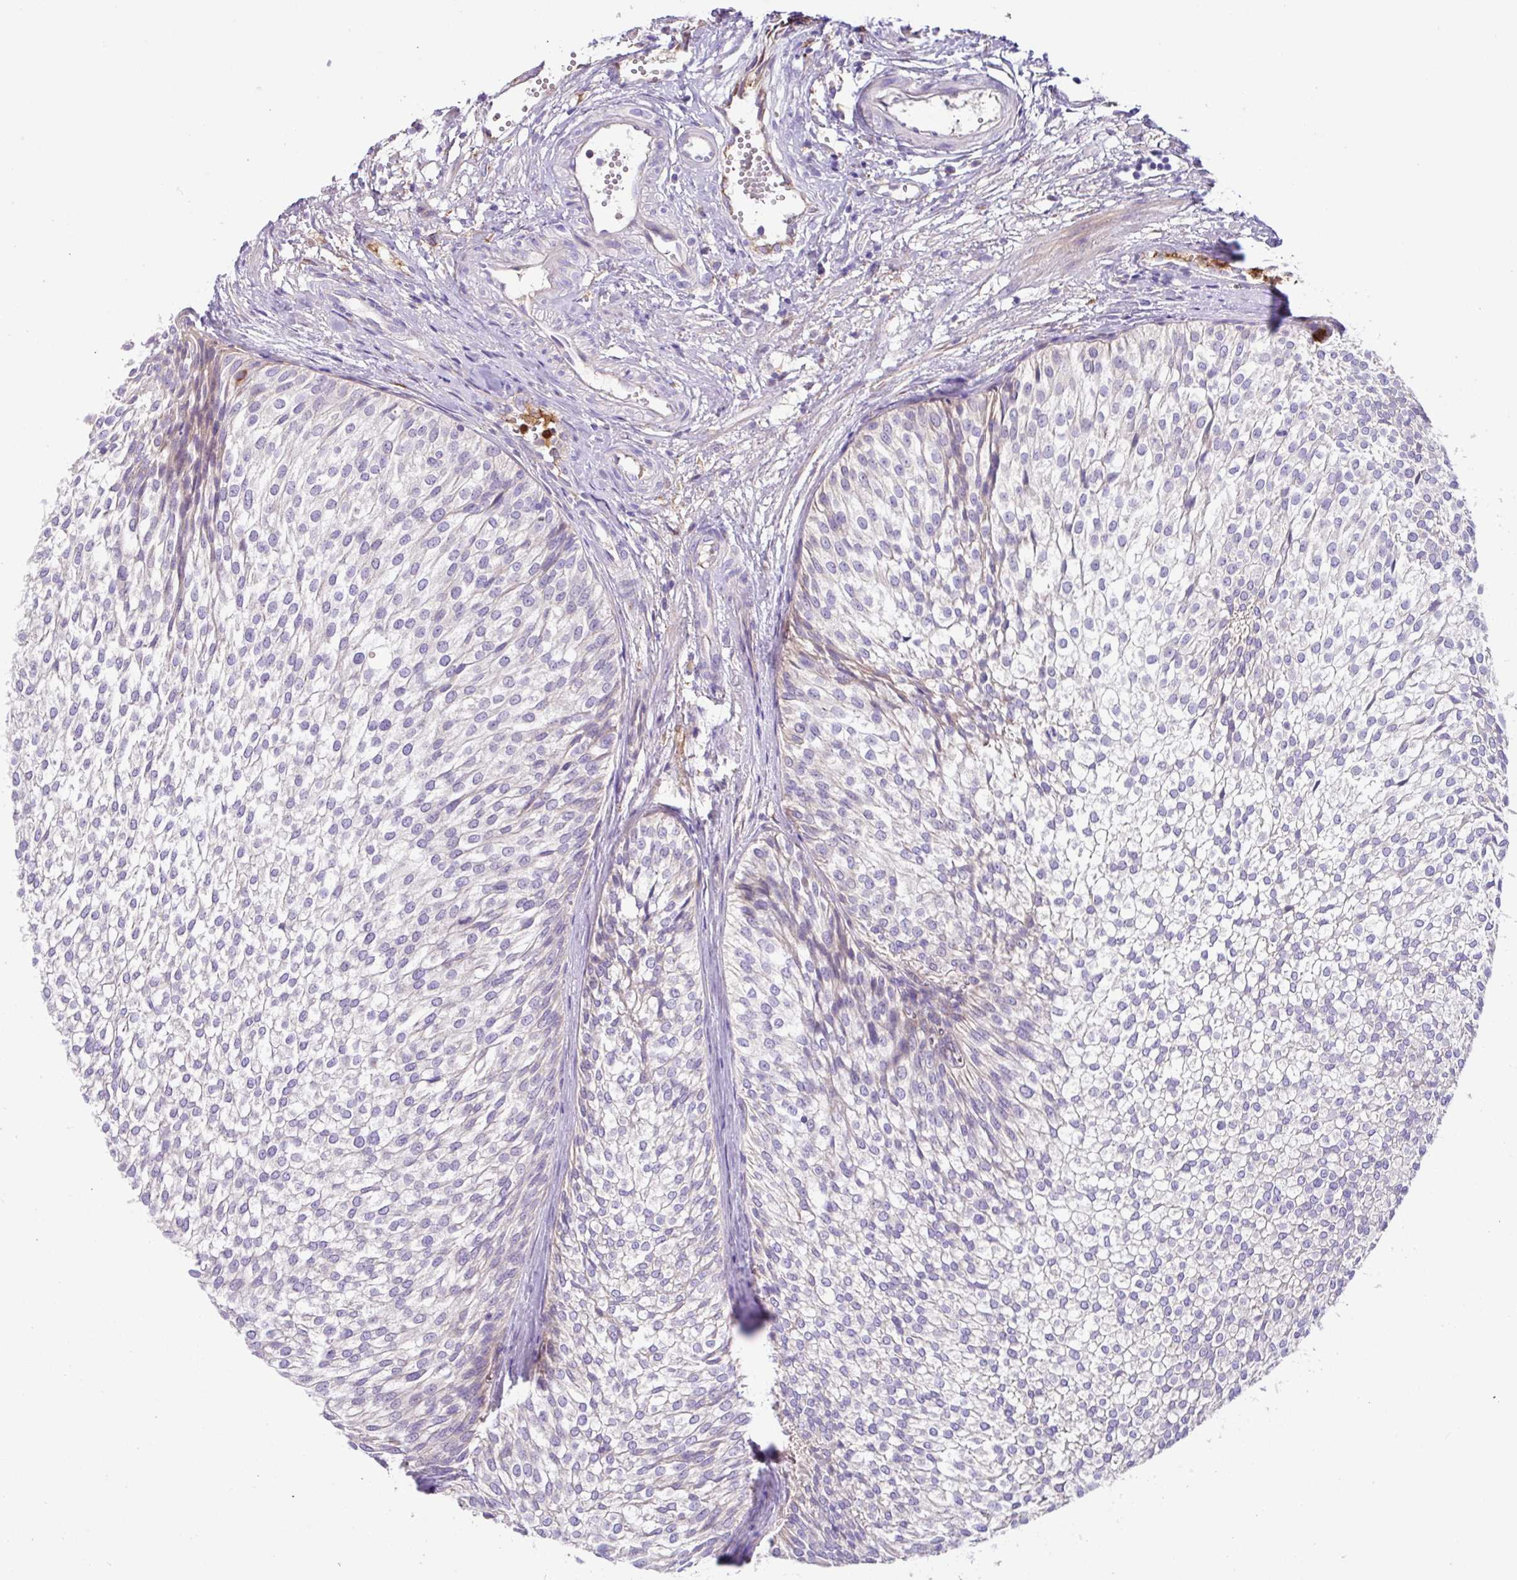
{"staining": {"intensity": "negative", "quantity": "none", "location": "none"}, "tissue": "urothelial cancer", "cell_type": "Tumor cells", "image_type": "cancer", "snomed": [{"axis": "morphology", "description": "Urothelial carcinoma, Low grade"}, {"axis": "topography", "description": "Urinary bladder"}], "caption": "A high-resolution micrograph shows IHC staining of urothelial carcinoma (low-grade), which shows no significant expression in tumor cells.", "gene": "CRISP3", "patient": {"sex": "male", "age": 91}}